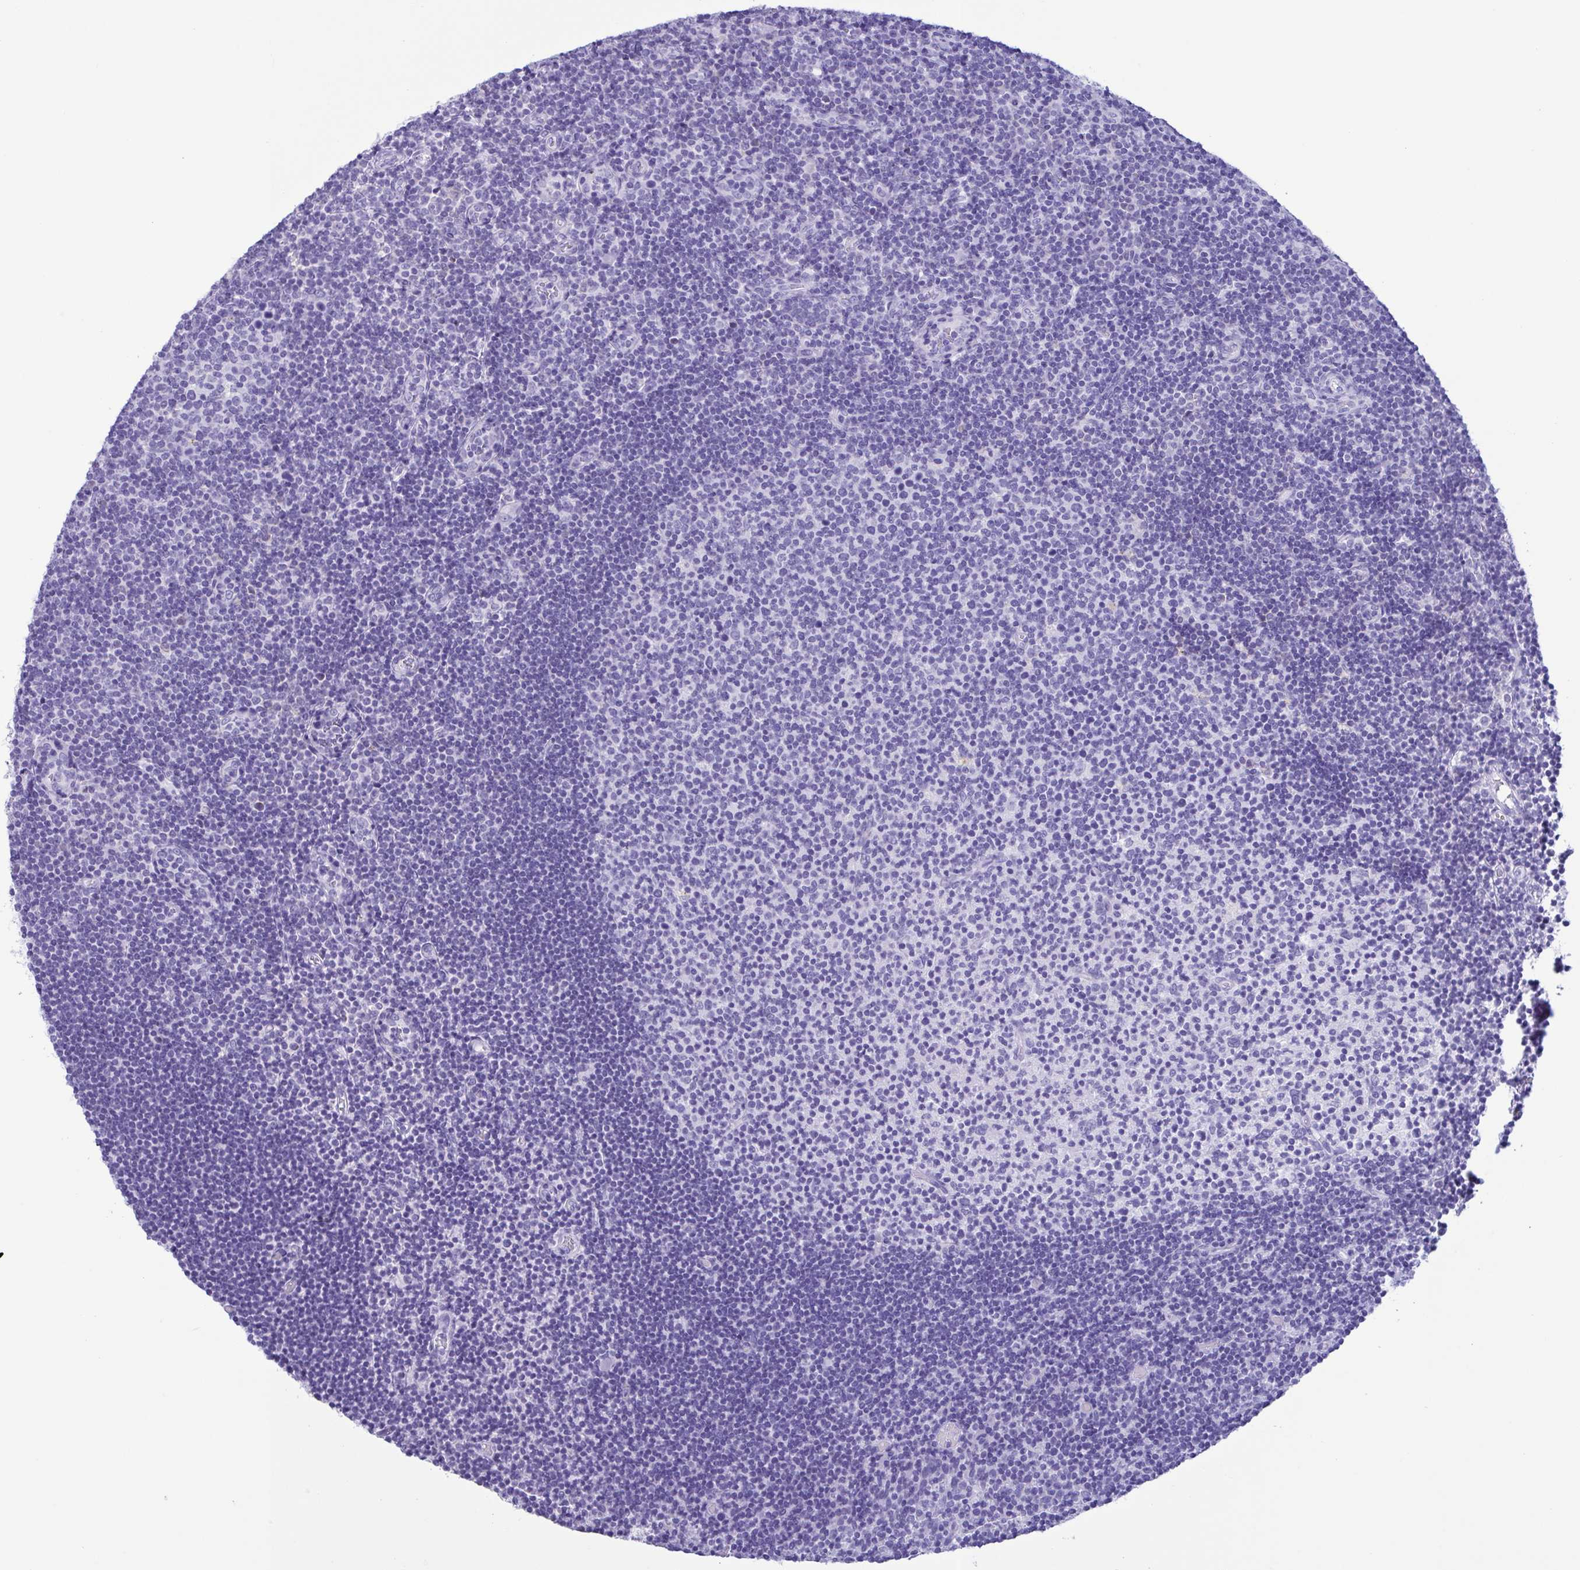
{"staining": {"intensity": "negative", "quantity": "none", "location": "none"}, "tissue": "tonsil", "cell_type": "Germinal center cells", "image_type": "normal", "snomed": [{"axis": "morphology", "description": "Normal tissue, NOS"}, {"axis": "topography", "description": "Tonsil"}], "caption": "DAB immunohistochemical staining of normal human tonsil exhibits no significant positivity in germinal center cells.", "gene": "TSPY10", "patient": {"sex": "female", "age": 10}}